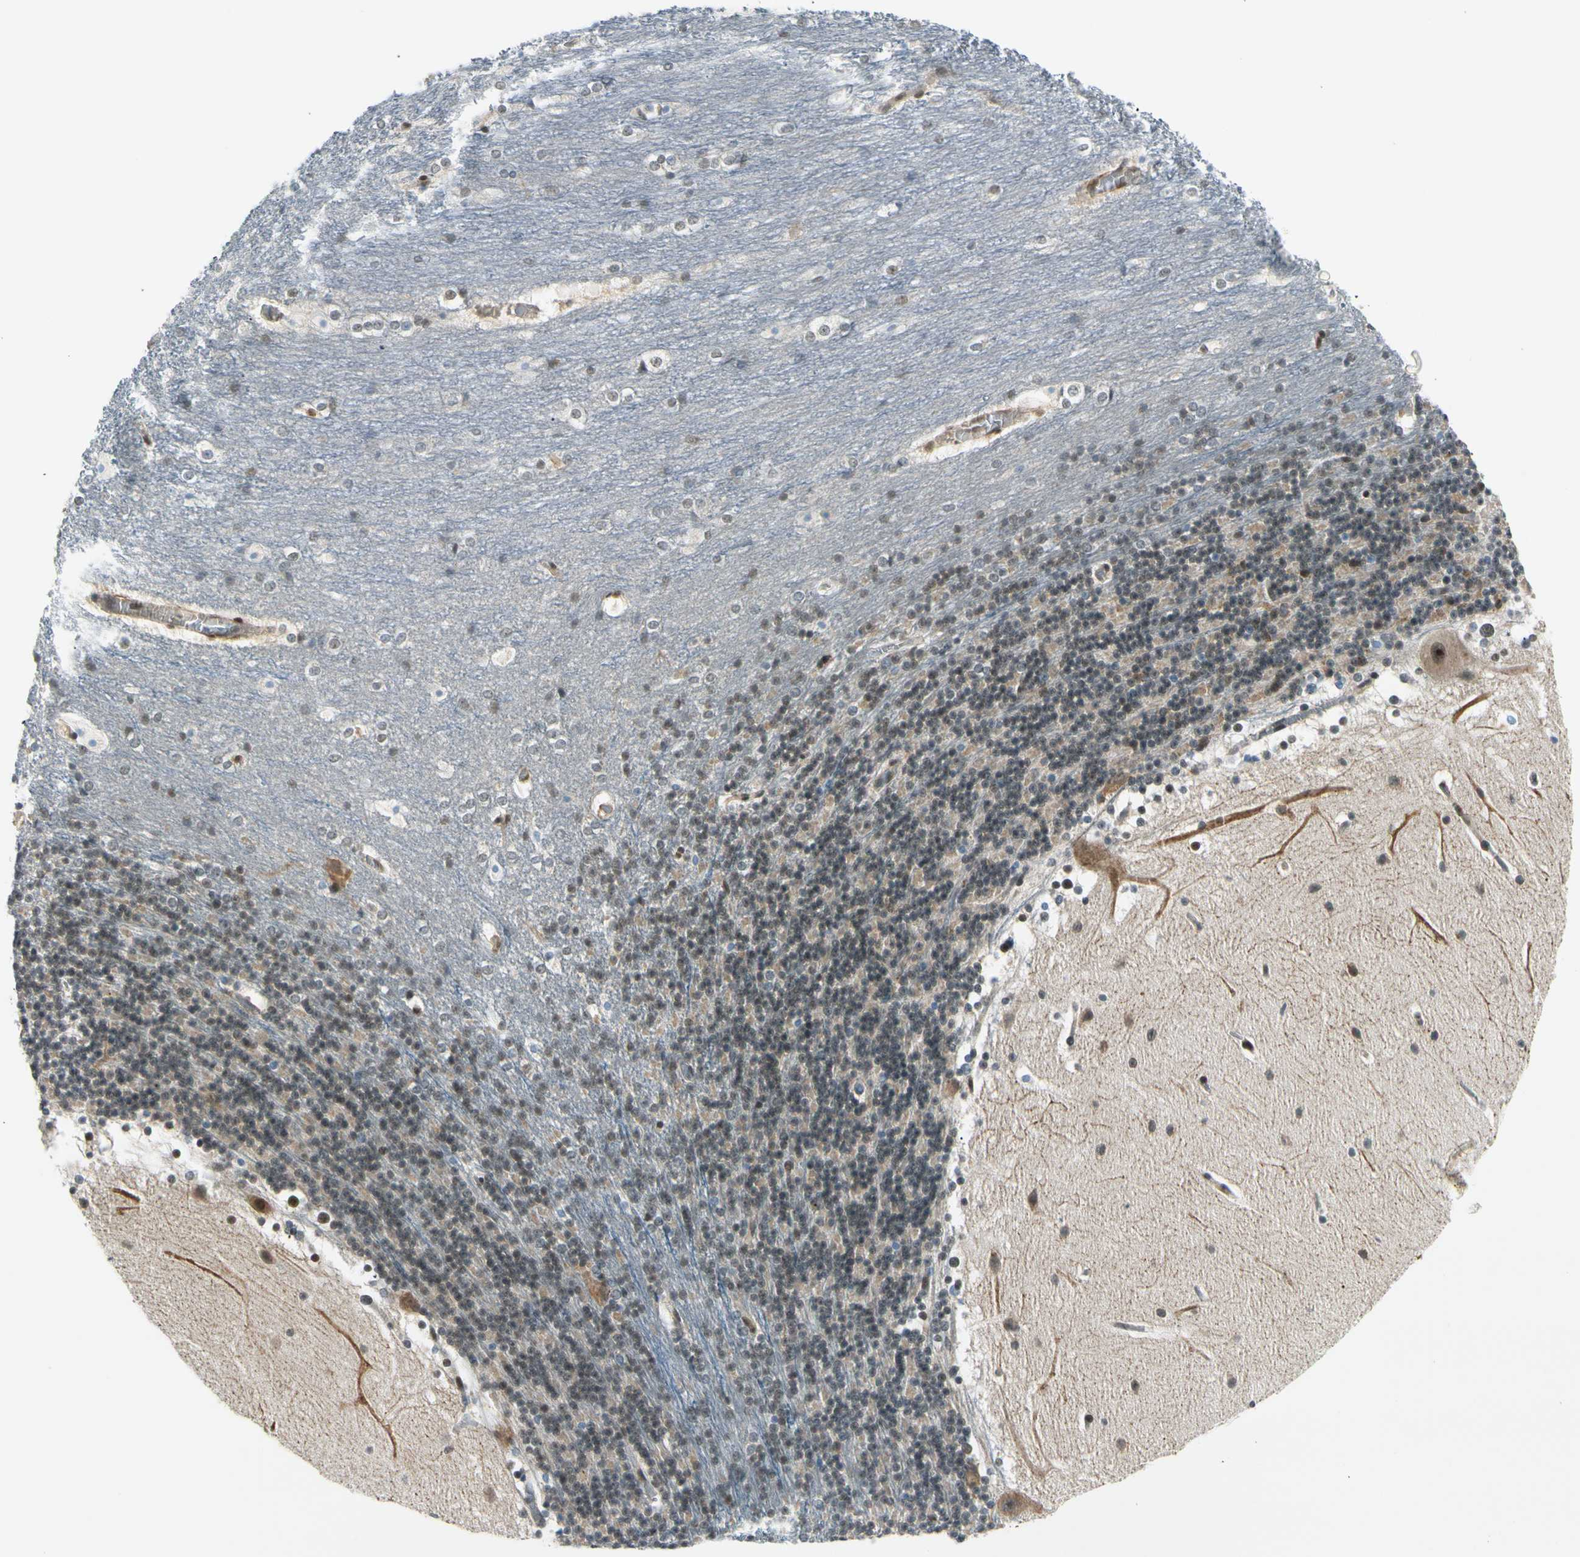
{"staining": {"intensity": "moderate", "quantity": "25%-75%", "location": "cytoplasmic/membranous,nuclear"}, "tissue": "cerebellum", "cell_type": "Cells in granular layer", "image_type": "normal", "snomed": [{"axis": "morphology", "description": "Normal tissue, NOS"}, {"axis": "topography", "description": "Cerebellum"}], "caption": "Protein staining by immunohistochemistry (IHC) reveals moderate cytoplasmic/membranous,nuclear expression in approximately 25%-75% of cells in granular layer in normal cerebellum.", "gene": "DAXX", "patient": {"sex": "female", "age": 19}}